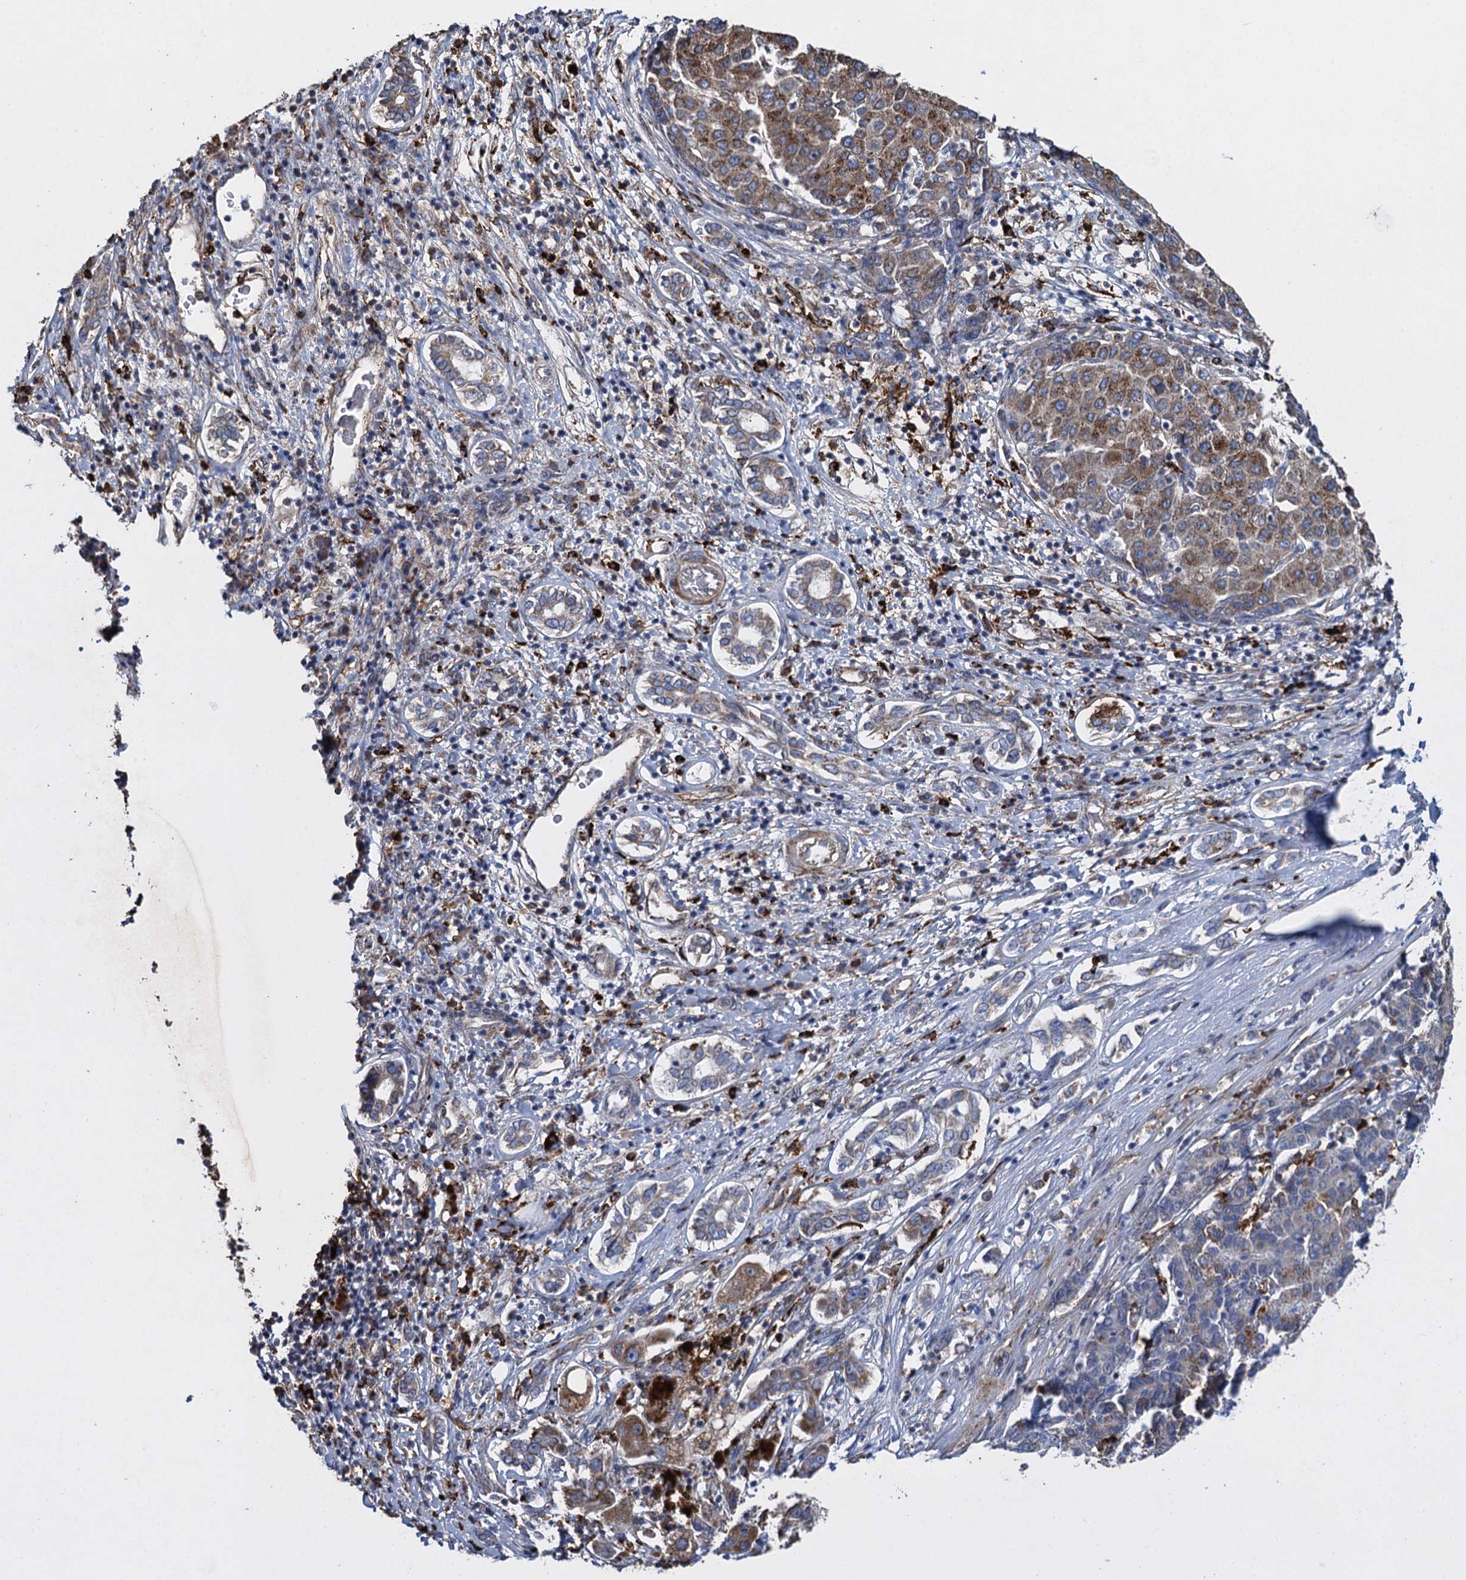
{"staining": {"intensity": "moderate", "quantity": ">75%", "location": "cytoplasmic/membranous"}, "tissue": "liver cancer", "cell_type": "Tumor cells", "image_type": "cancer", "snomed": [{"axis": "morphology", "description": "Carcinoma, Hepatocellular, NOS"}, {"axis": "topography", "description": "Liver"}], "caption": "Liver cancer was stained to show a protein in brown. There is medium levels of moderate cytoplasmic/membranous expression in about >75% of tumor cells.", "gene": "TXNDC11", "patient": {"sex": "male", "age": 65}}